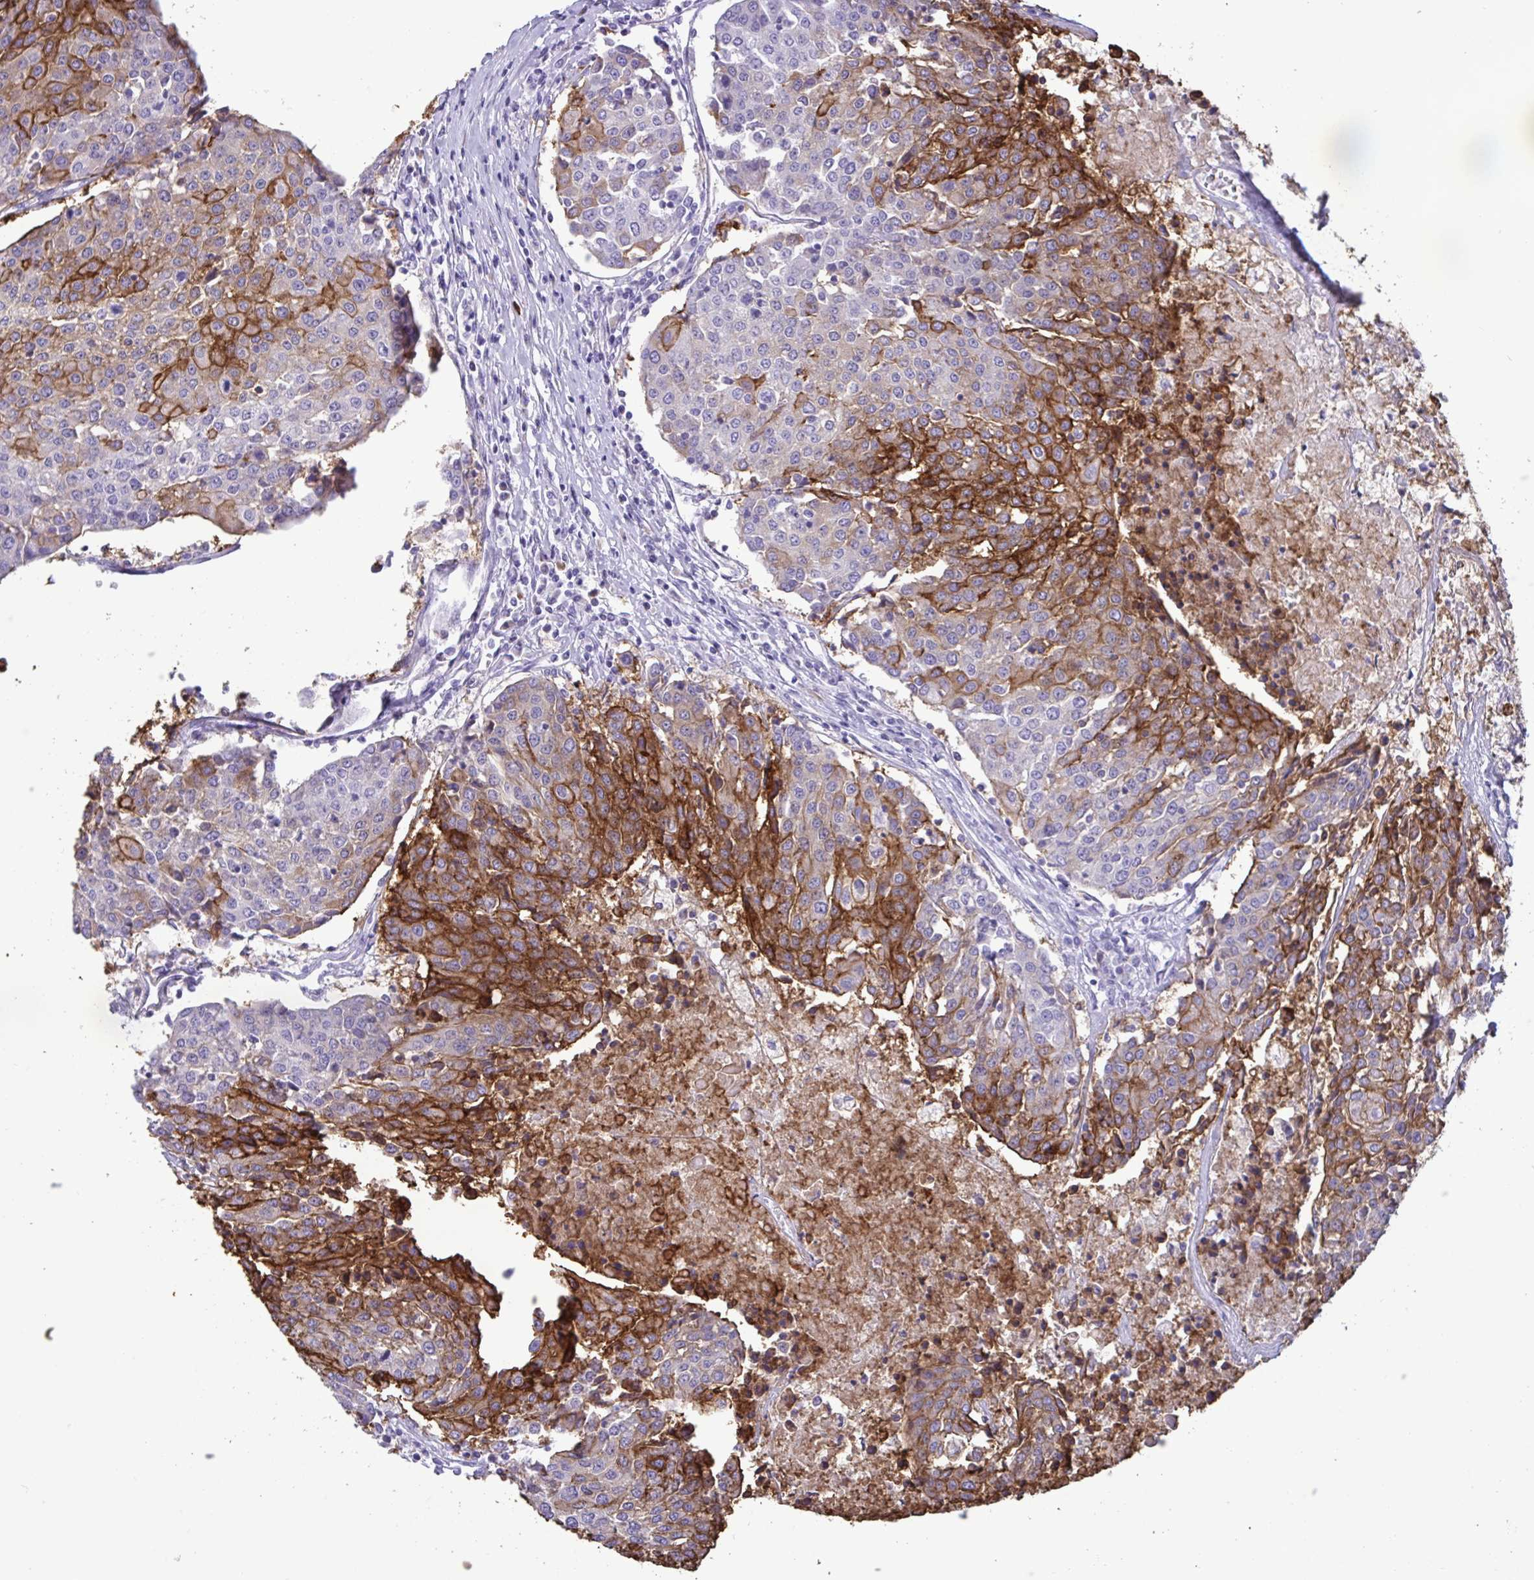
{"staining": {"intensity": "moderate", "quantity": "25%-75%", "location": "cytoplasmic/membranous"}, "tissue": "urothelial cancer", "cell_type": "Tumor cells", "image_type": "cancer", "snomed": [{"axis": "morphology", "description": "Urothelial carcinoma, High grade"}, {"axis": "topography", "description": "Urinary bladder"}], "caption": "The photomicrograph reveals immunohistochemical staining of urothelial carcinoma (high-grade). There is moderate cytoplasmic/membranous expression is present in approximately 25%-75% of tumor cells.", "gene": "SLC2A1", "patient": {"sex": "female", "age": 85}}